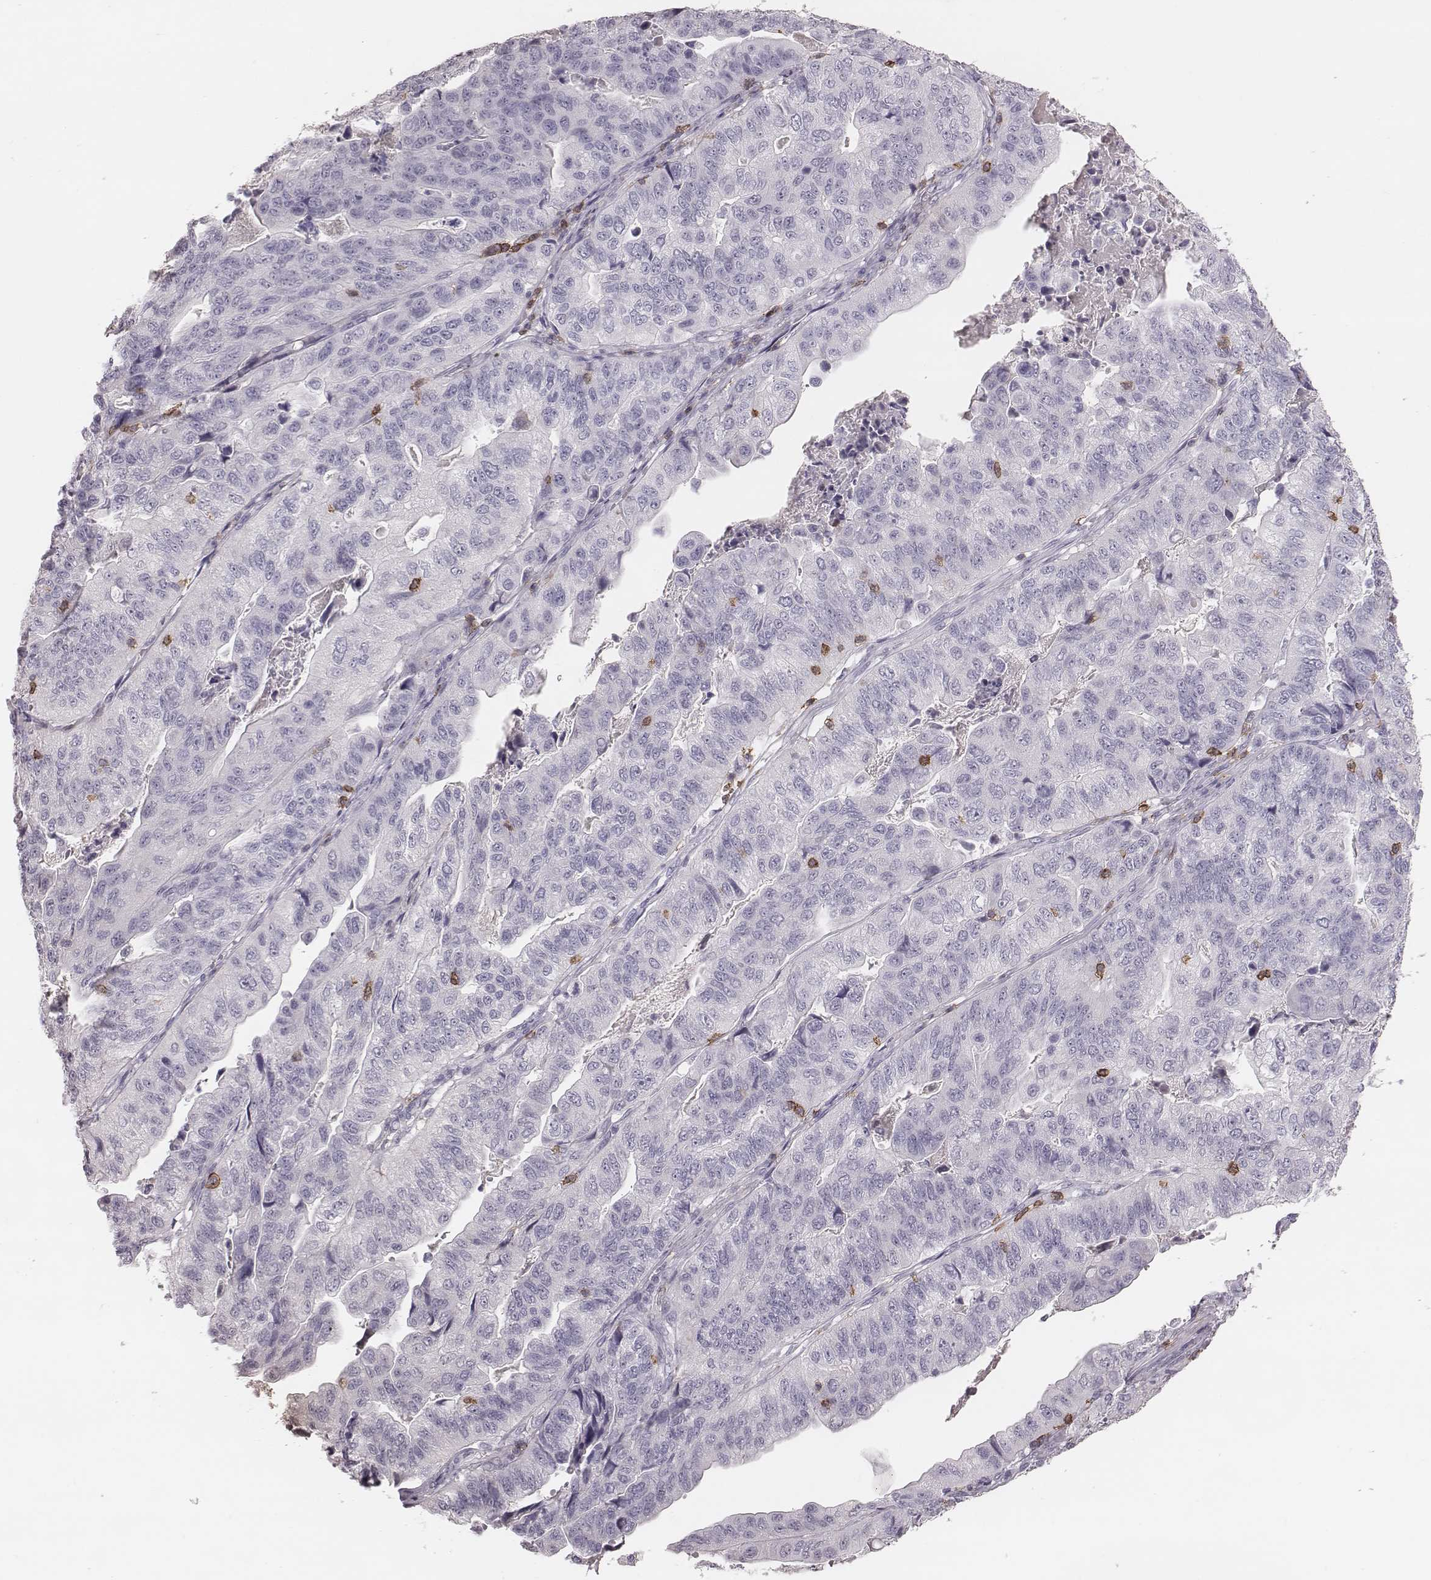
{"staining": {"intensity": "negative", "quantity": "none", "location": "none"}, "tissue": "stomach cancer", "cell_type": "Tumor cells", "image_type": "cancer", "snomed": [{"axis": "morphology", "description": "Adenocarcinoma, NOS"}, {"axis": "topography", "description": "Stomach, upper"}], "caption": "Immunohistochemical staining of stomach cancer (adenocarcinoma) demonstrates no significant expression in tumor cells. The staining was performed using DAB (3,3'-diaminobenzidine) to visualize the protein expression in brown, while the nuclei were stained in blue with hematoxylin (Magnification: 20x).", "gene": "PDCD1", "patient": {"sex": "female", "age": 67}}